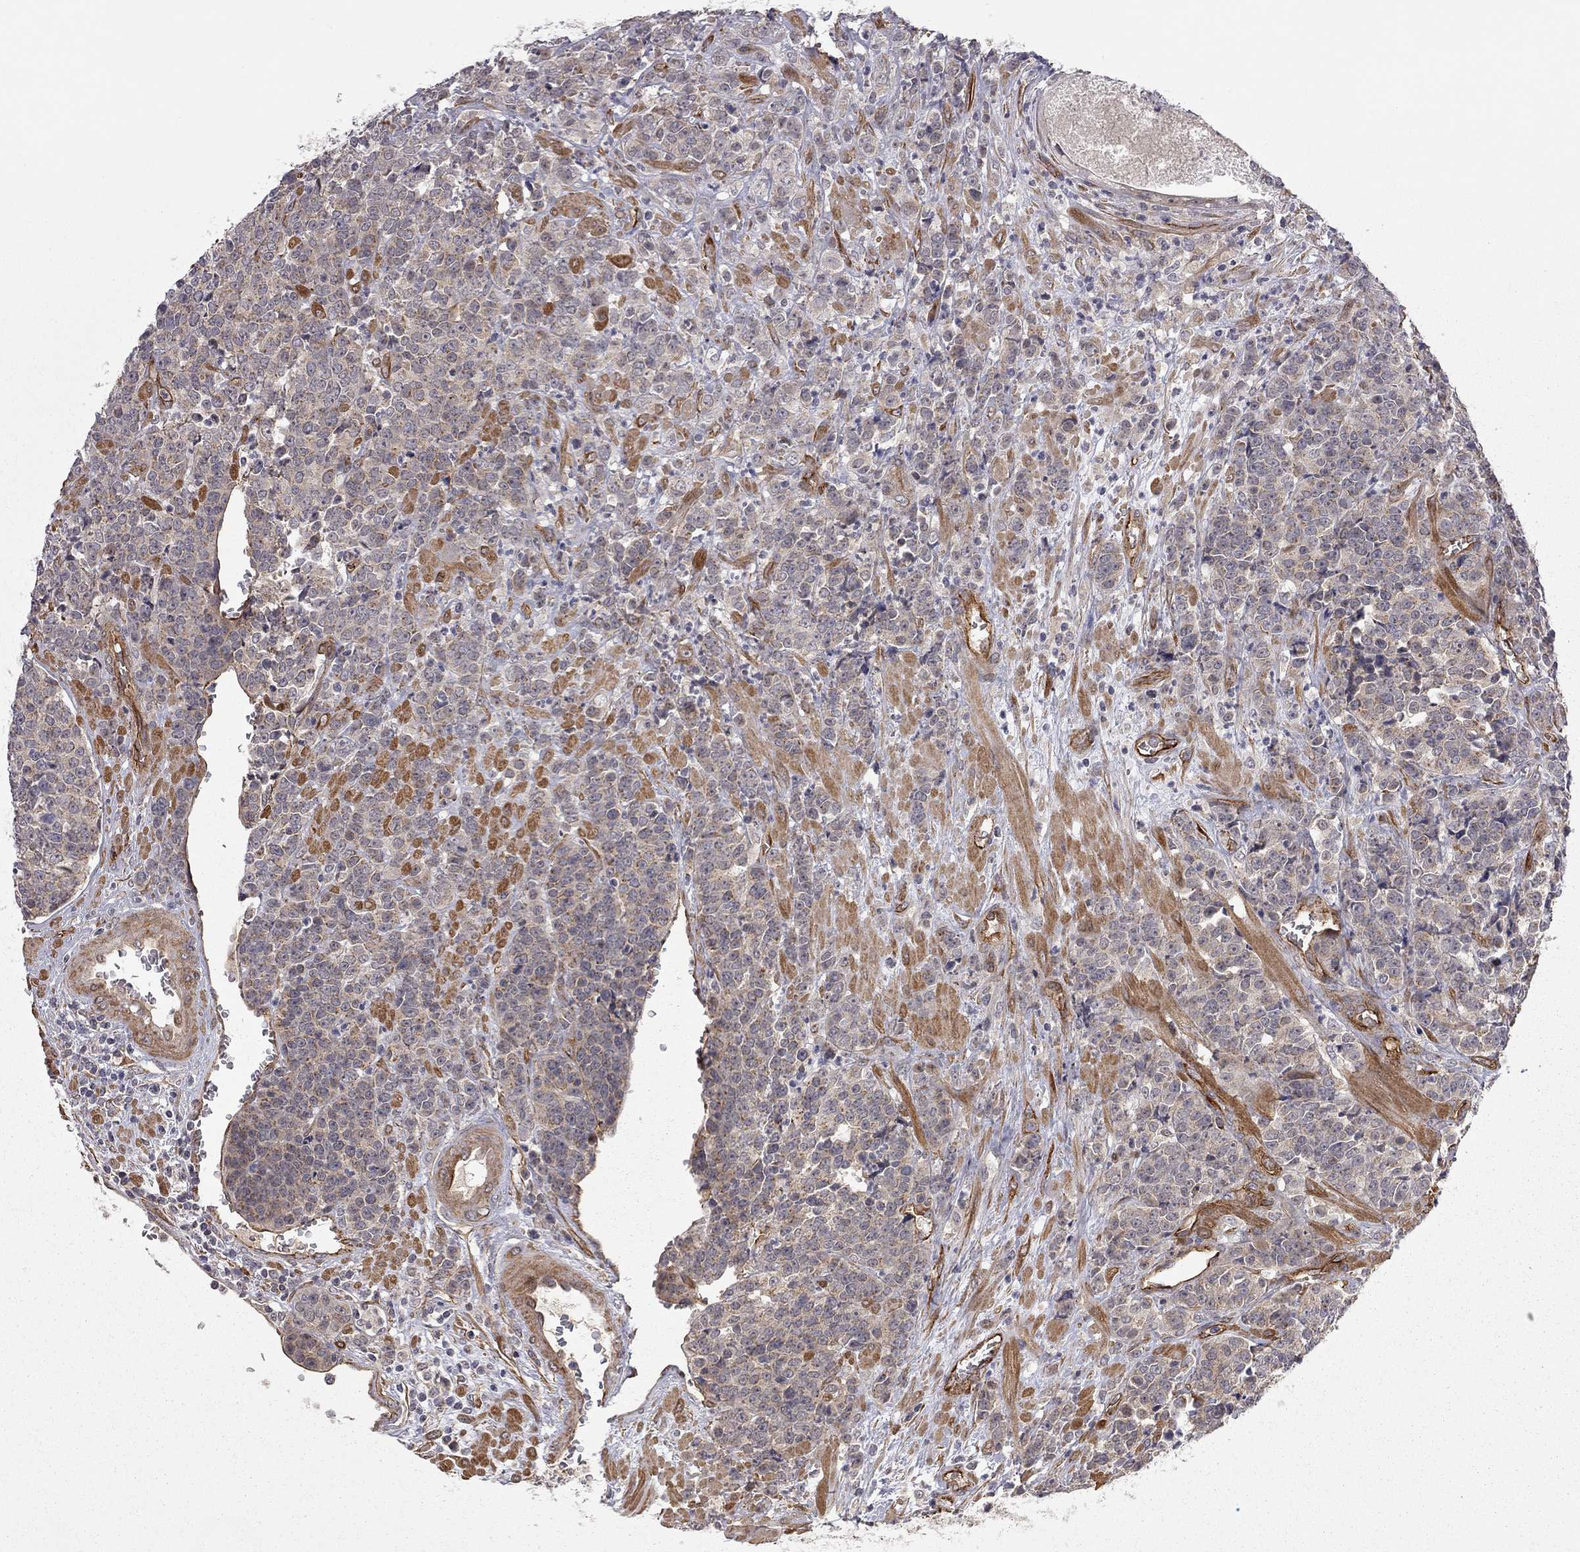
{"staining": {"intensity": "negative", "quantity": "none", "location": "none"}, "tissue": "prostate cancer", "cell_type": "Tumor cells", "image_type": "cancer", "snomed": [{"axis": "morphology", "description": "Adenocarcinoma, NOS"}, {"axis": "topography", "description": "Prostate"}], "caption": "High magnification brightfield microscopy of prostate cancer stained with DAB (brown) and counterstained with hematoxylin (blue): tumor cells show no significant positivity.", "gene": "EXOC3L2", "patient": {"sex": "male", "age": 67}}